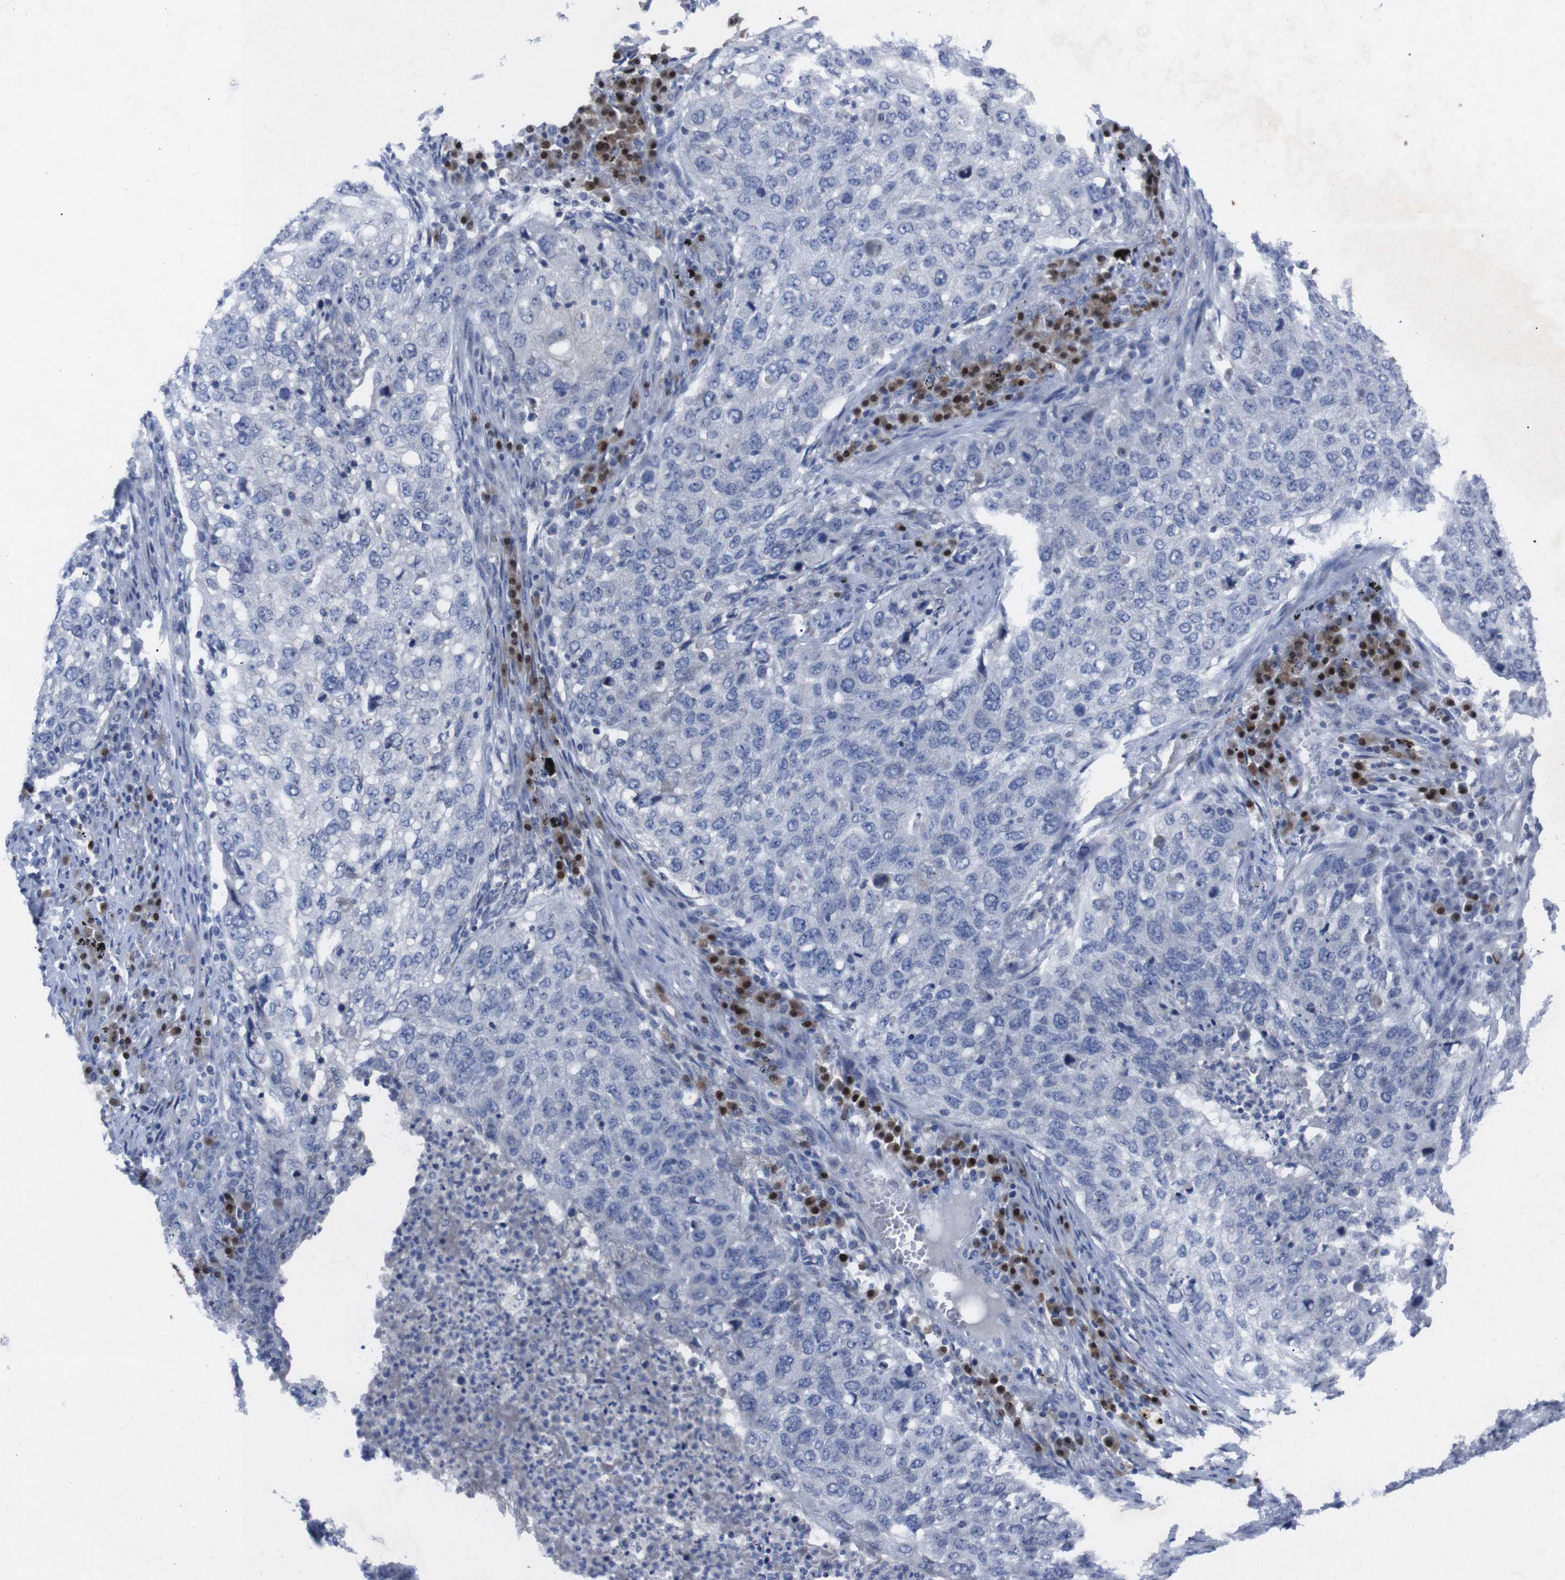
{"staining": {"intensity": "negative", "quantity": "none", "location": "none"}, "tissue": "lung cancer", "cell_type": "Tumor cells", "image_type": "cancer", "snomed": [{"axis": "morphology", "description": "Squamous cell carcinoma, NOS"}, {"axis": "topography", "description": "Lung"}], "caption": "Image shows no protein staining in tumor cells of lung cancer (squamous cell carcinoma) tissue.", "gene": "IRF4", "patient": {"sex": "female", "age": 63}}